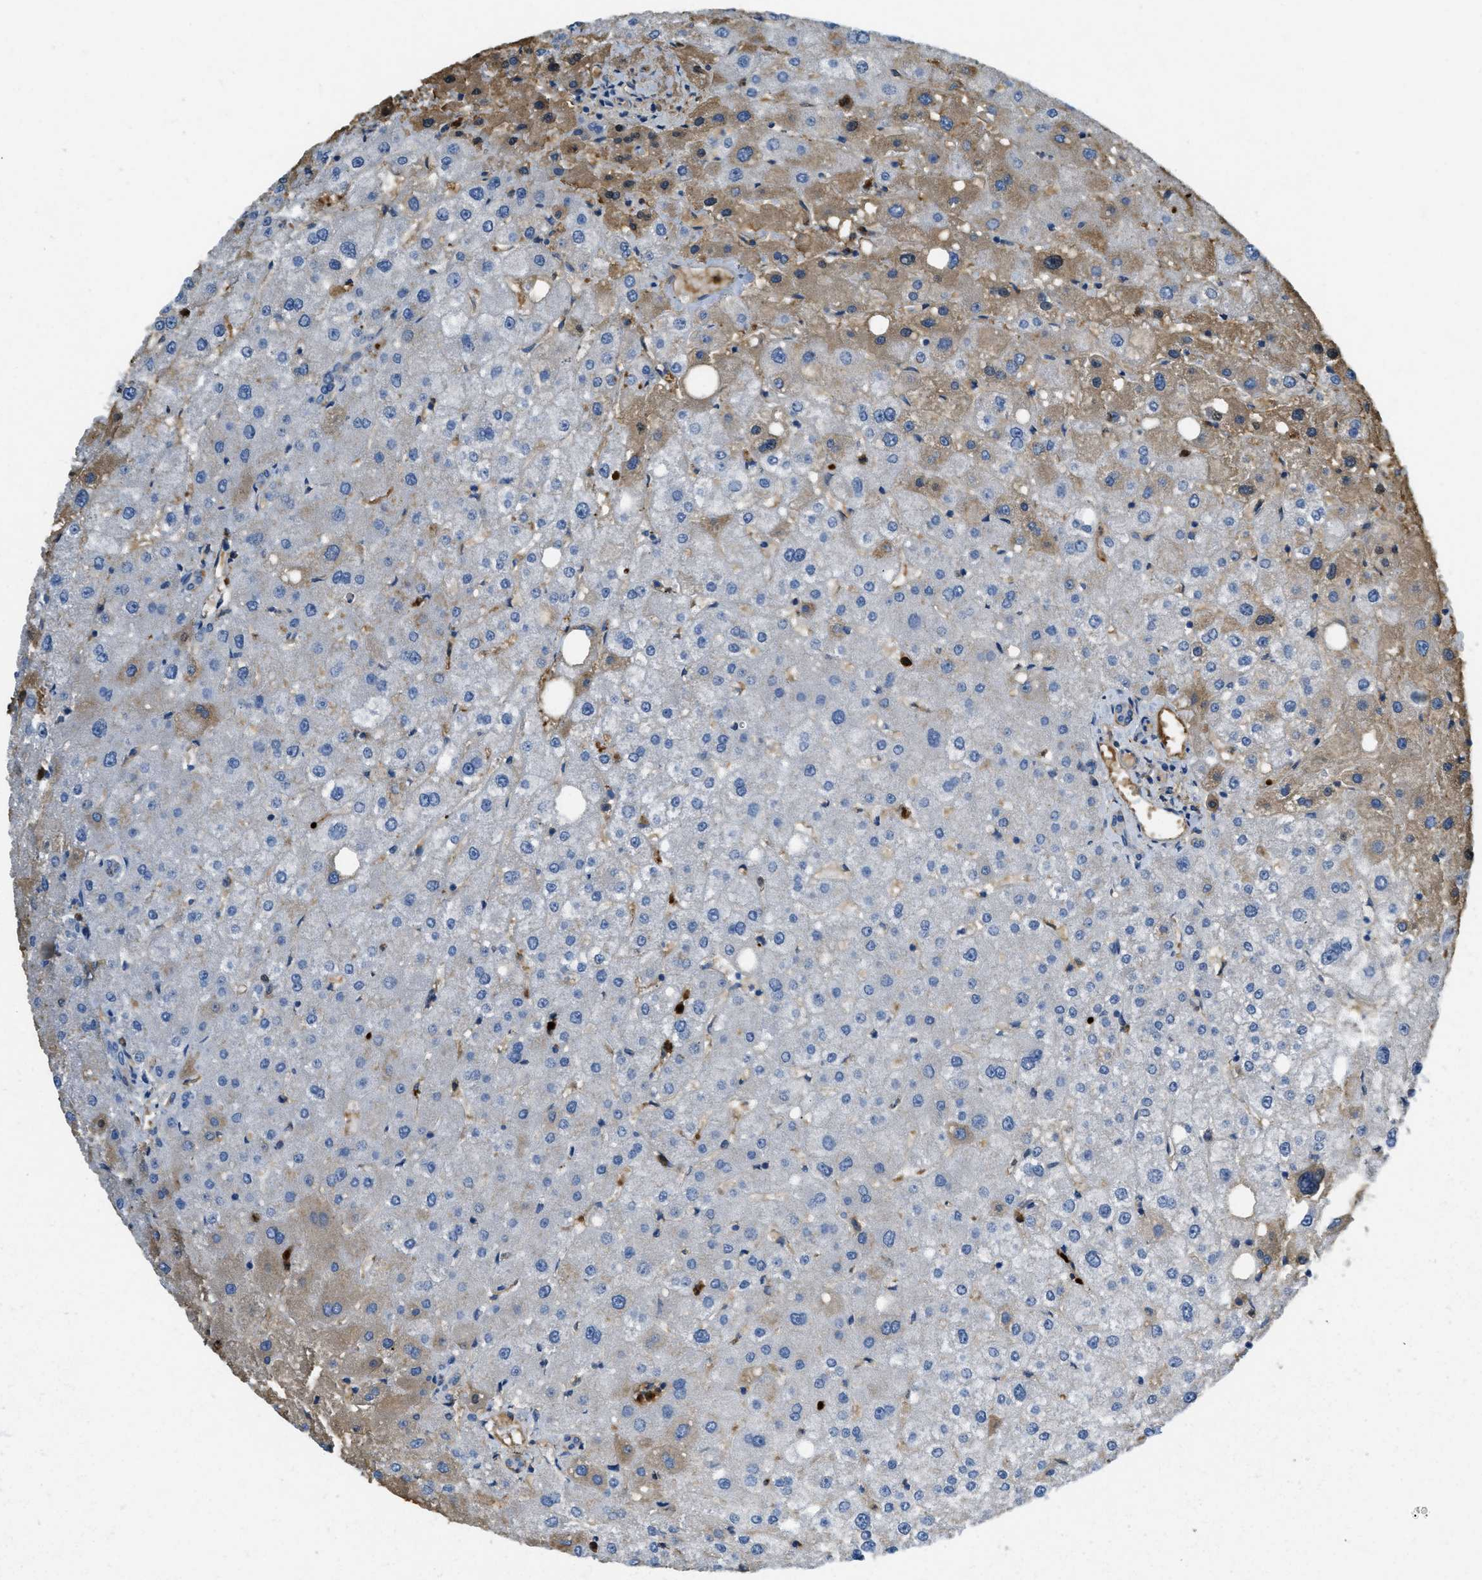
{"staining": {"intensity": "negative", "quantity": "none", "location": "none"}, "tissue": "liver", "cell_type": "Cholangiocytes", "image_type": "normal", "snomed": [{"axis": "morphology", "description": "Normal tissue, NOS"}, {"axis": "topography", "description": "Liver"}], "caption": "IHC of unremarkable human liver reveals no positivity in cholangiocytes.", "gene": "PRTN3", "patient": {"sex": "male", "age": 73}}